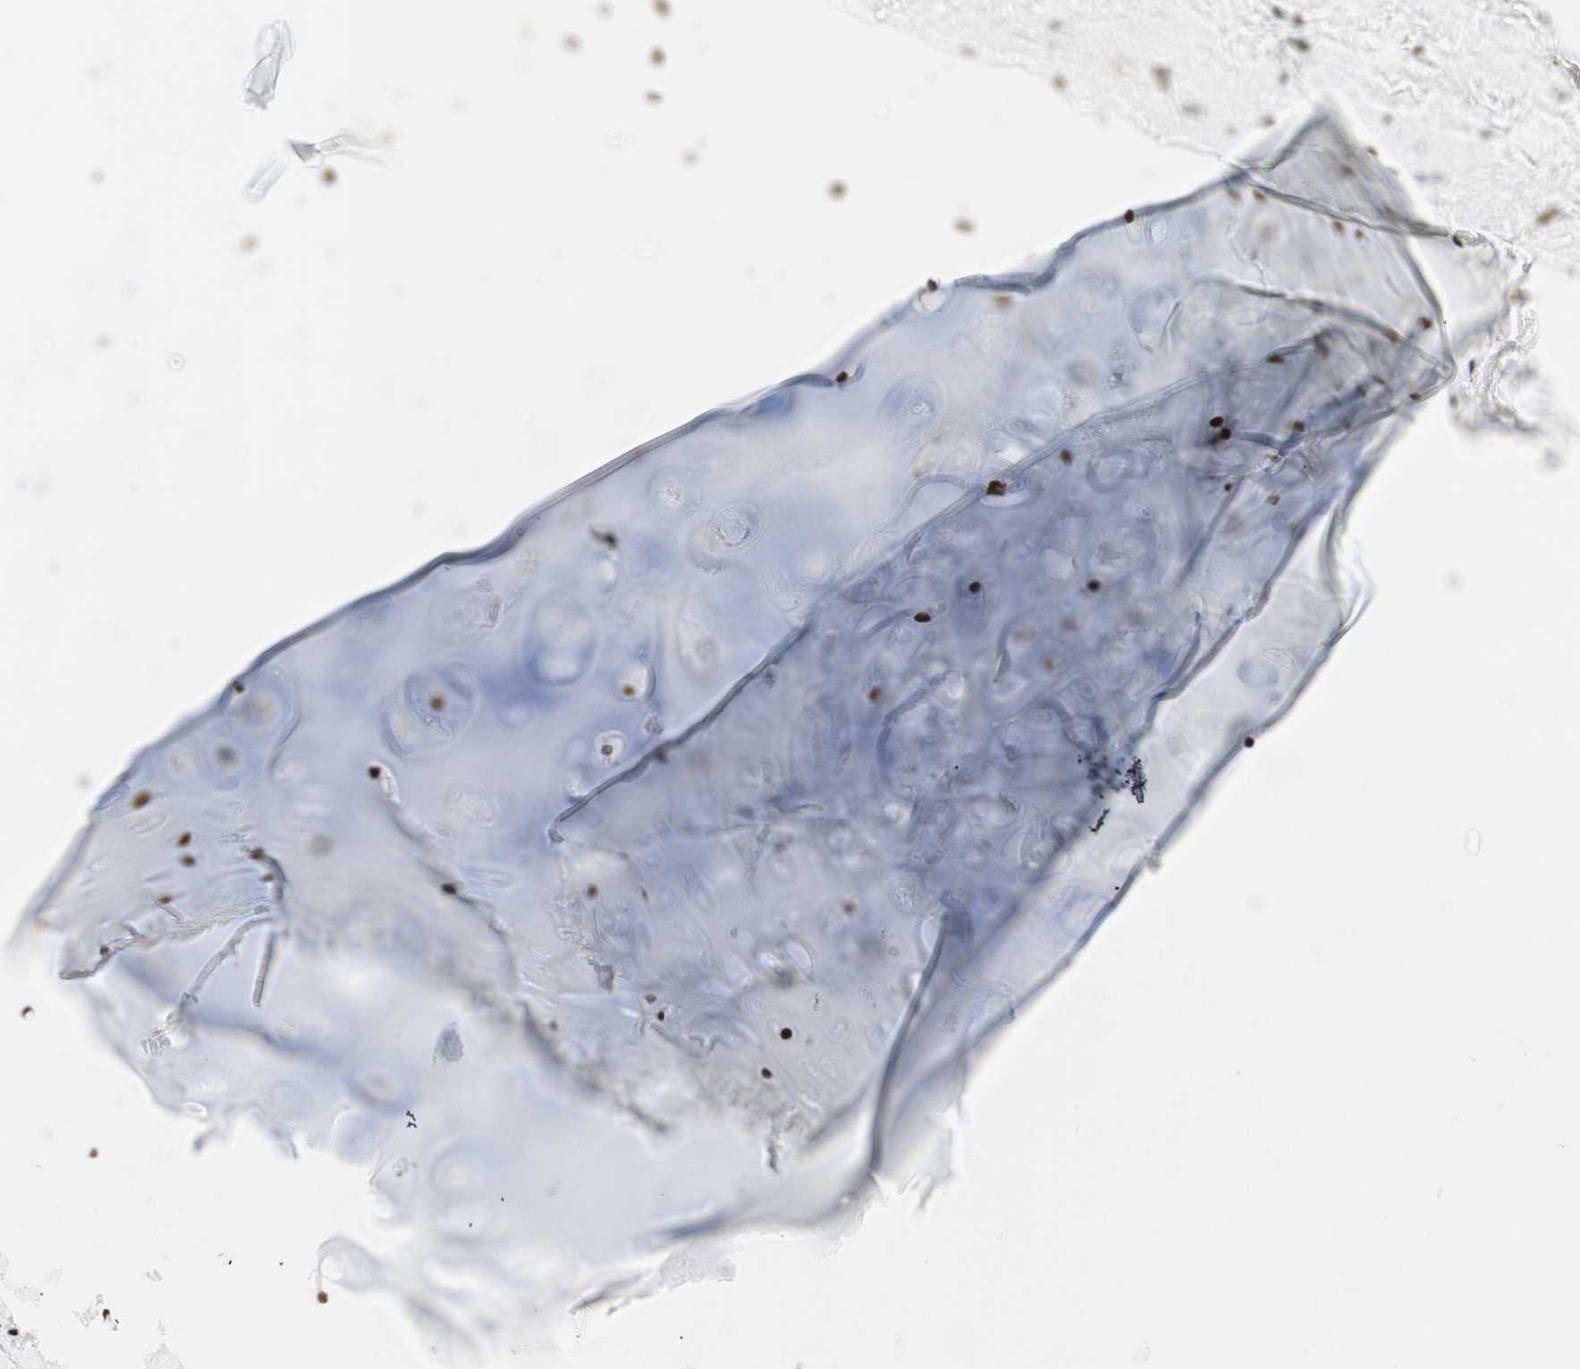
{"staining": {"intensity": "strong", "quantity": ">75%", "location": "nuclear"}, "tissue": "adipose tissue", "cell_type": "Adipocytes", "image_type": "normal", "snomed": [{"axis": "morphology", "description": "Normal tissue, NOS"}, {"axis": "topography", "description": "Bronchus"}], "caption": "An image of human adipose tissue stained for a protein shows strong nuclear brown staining in adipocytes. (IHC, brightfield microscopy, high magnification).", "gene": "RING1", "patient": {"sex": "female", "age": 73}}